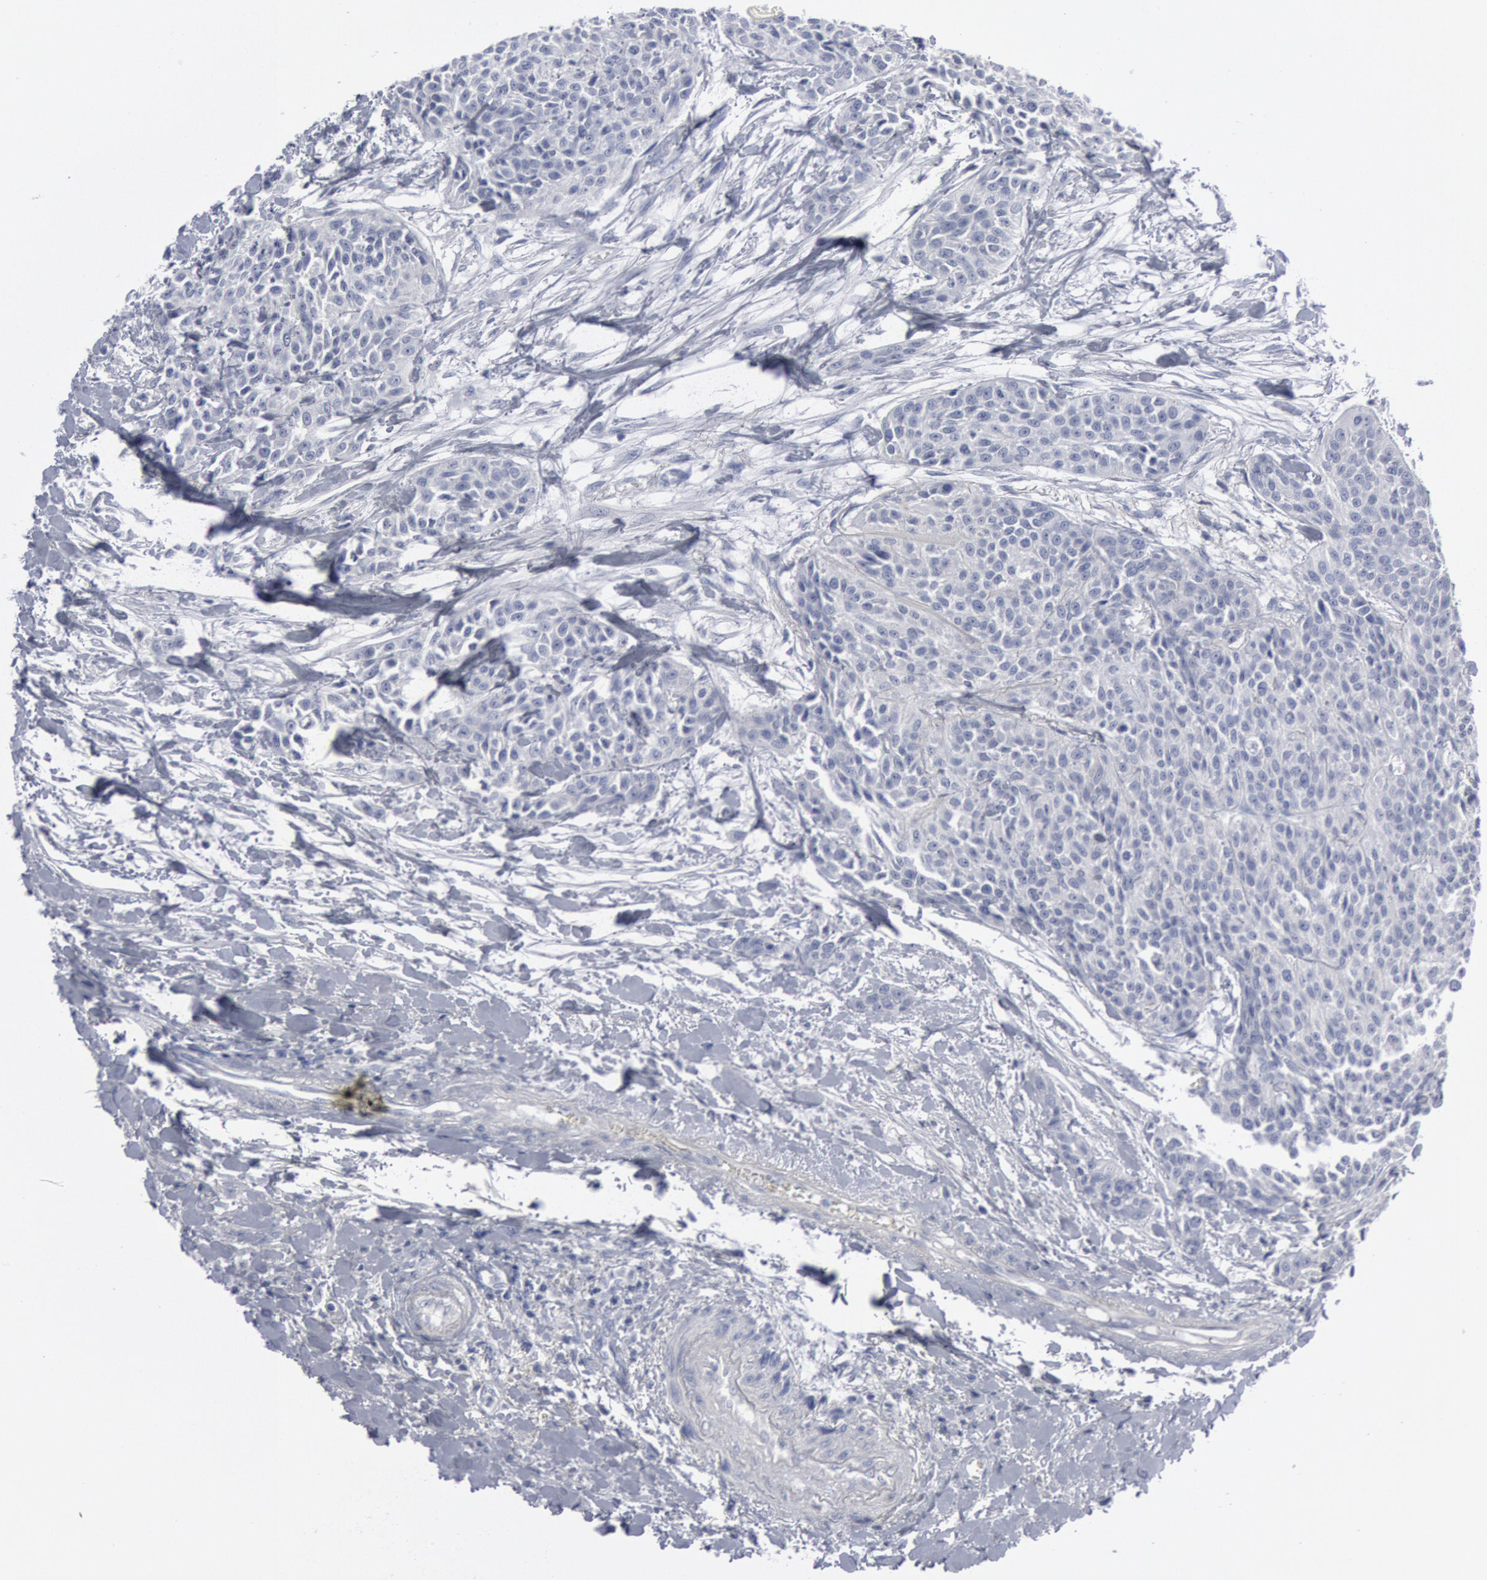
{"staining": {"intensity": "negative", "quantity": "none", "location": "none"}, "tissue": "urothelial cancer", "cell_type": "Tumor cells", "image_type": "cancer", "snomed": [{"axis": "morphology", "description": "Urothelial carcinoma, High grade"}, {"axis": "topography", "description": "Urinary bladder"}], "caption": "This histopathology image is of urothelial carcinoma (high-grade) stained with immunohistochemistry to label a protein in brown with the nuclei are counter-stained blue. There is no staining in tumor cells.", "gene": "DMC1", "patient": {"sex": "male", "age": 56}}